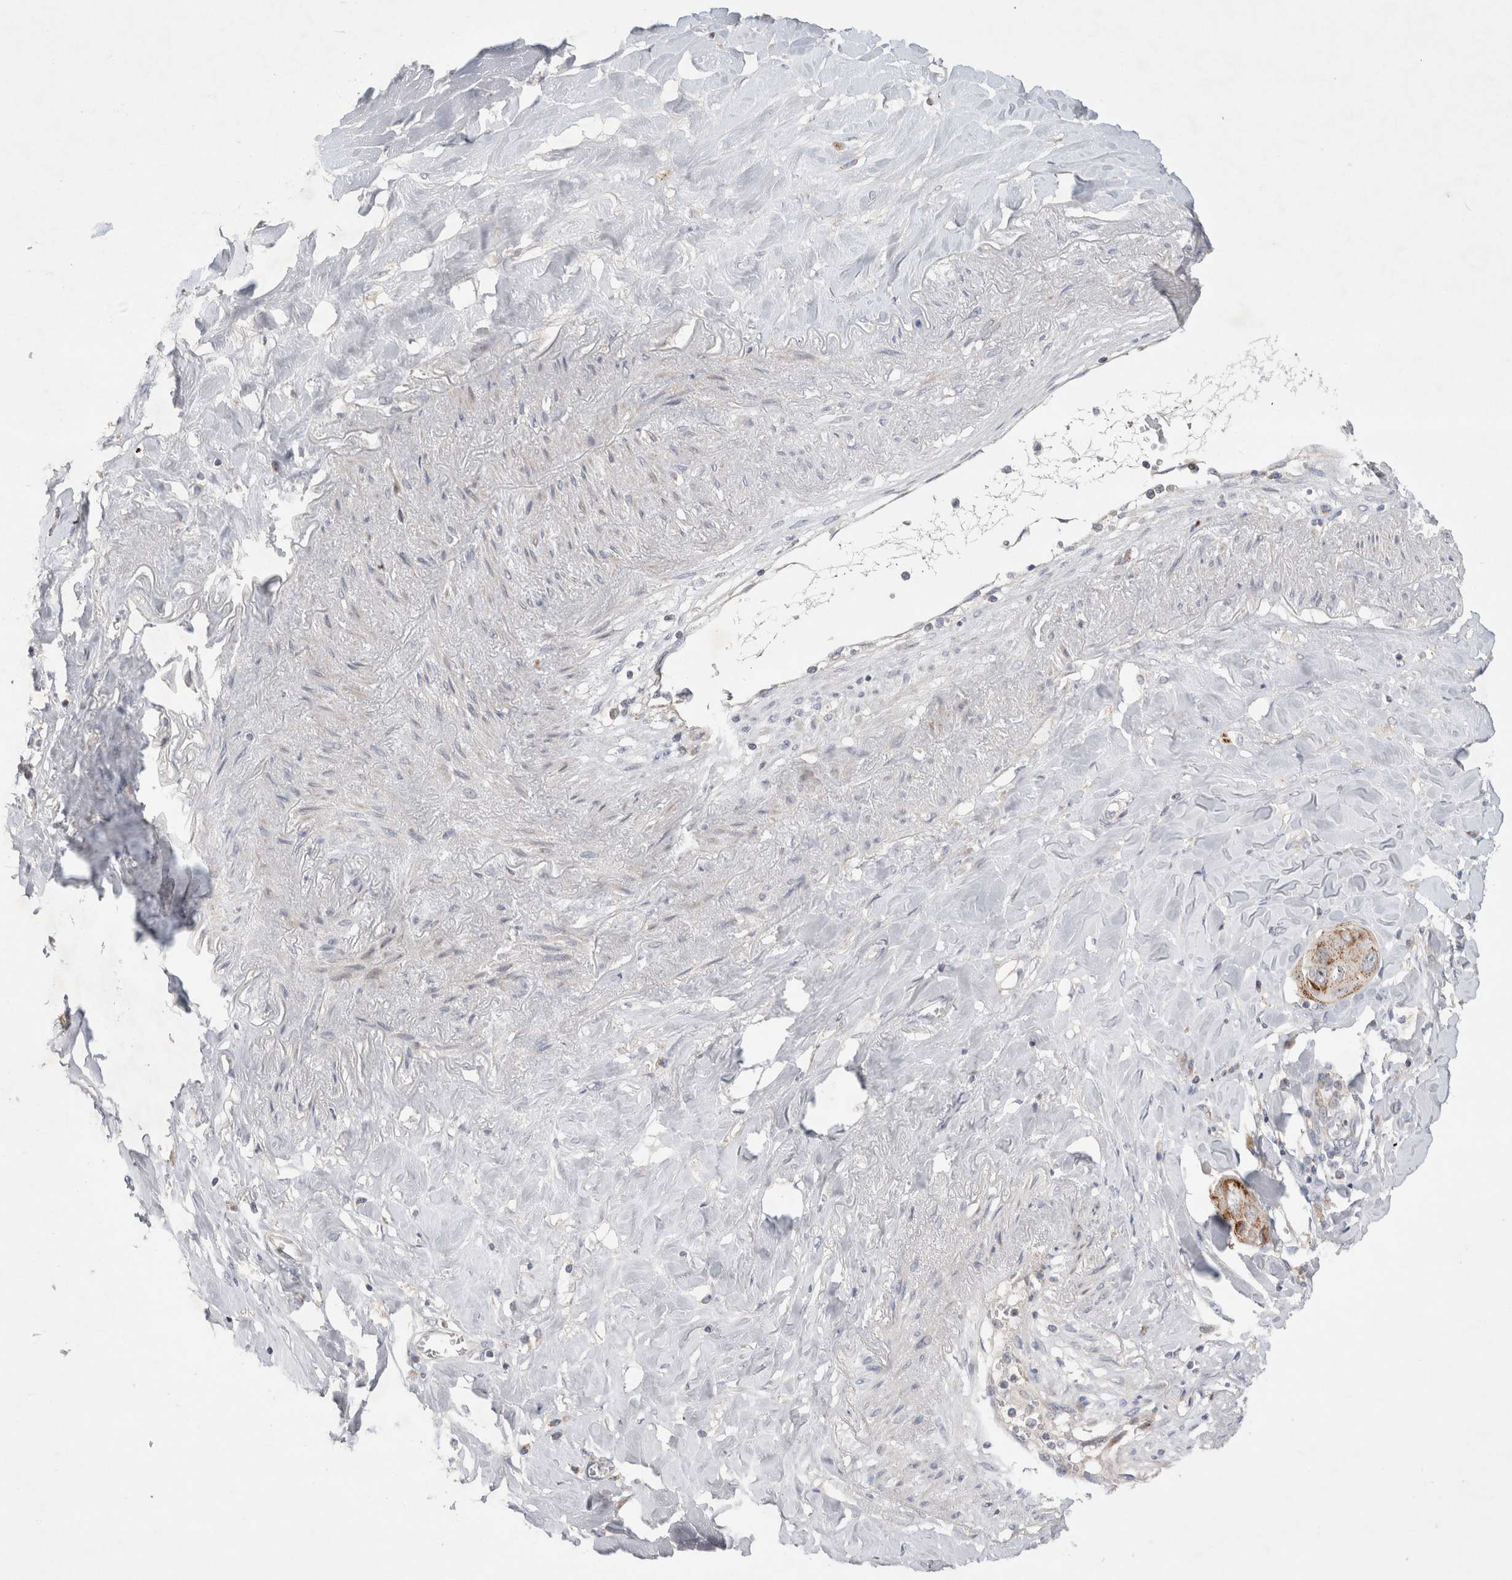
{"staining": {"intensity": "moderate", "quantity": ">75%", "location": "cytoplasmic/membranous"}, "tissue": "lung cancer", "cell_type": "Tumor cells", "image_type": "cancer", "snomed": [{"axis": "morphology", "description": "Squamous cell carcinoma, NOS"}, {"axis": "topography", "description": "Lung"}], "caption": "Brown immunohistochemical staining in human lung squamous cell carcinoma reveals moderate cytoplasmic/membranous positivity in about >75% of tumor cells. (Brightfield microscopy of DAB IHC at high magnification).", "gene": "CHADL", "patient": {"sex": "male", "age": 61}}